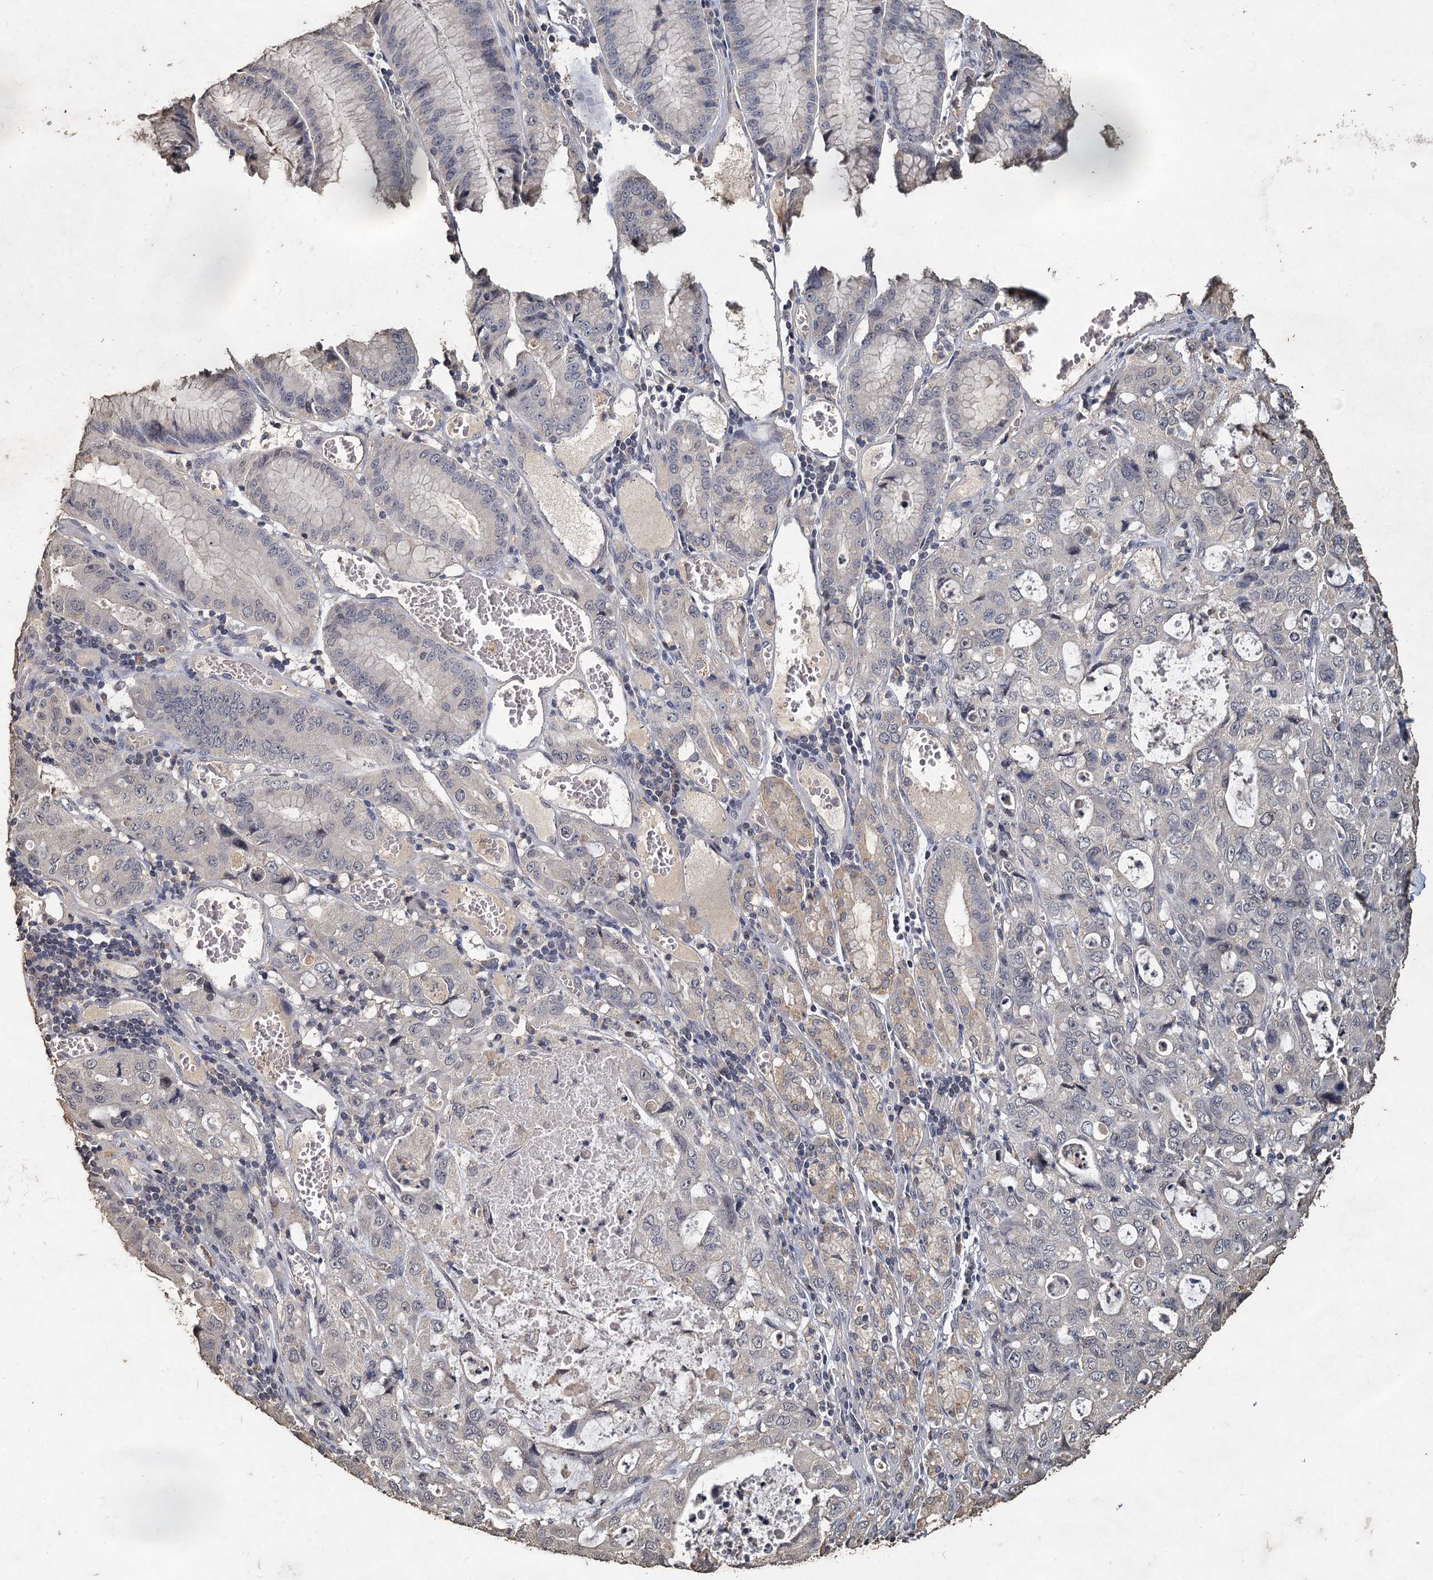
{"staining": {"intensity": "negative", "quantity": "none", "location": "none"}, "tissue": "stomach cancer", "cell_type": "Tumor cells", "image_type": "cancer", "snomed": [{"axis": "morphology", "description": "Adenocarcinoma, NOS"}, {"axis": "topography", "description": "Stomach, upper"}], "caption": "IHC of stomach adenocarcinoma demonstrates no expression in tumor cells.", "gene": "CCDC61", "patient": {"sex": "female", "age": 52}}